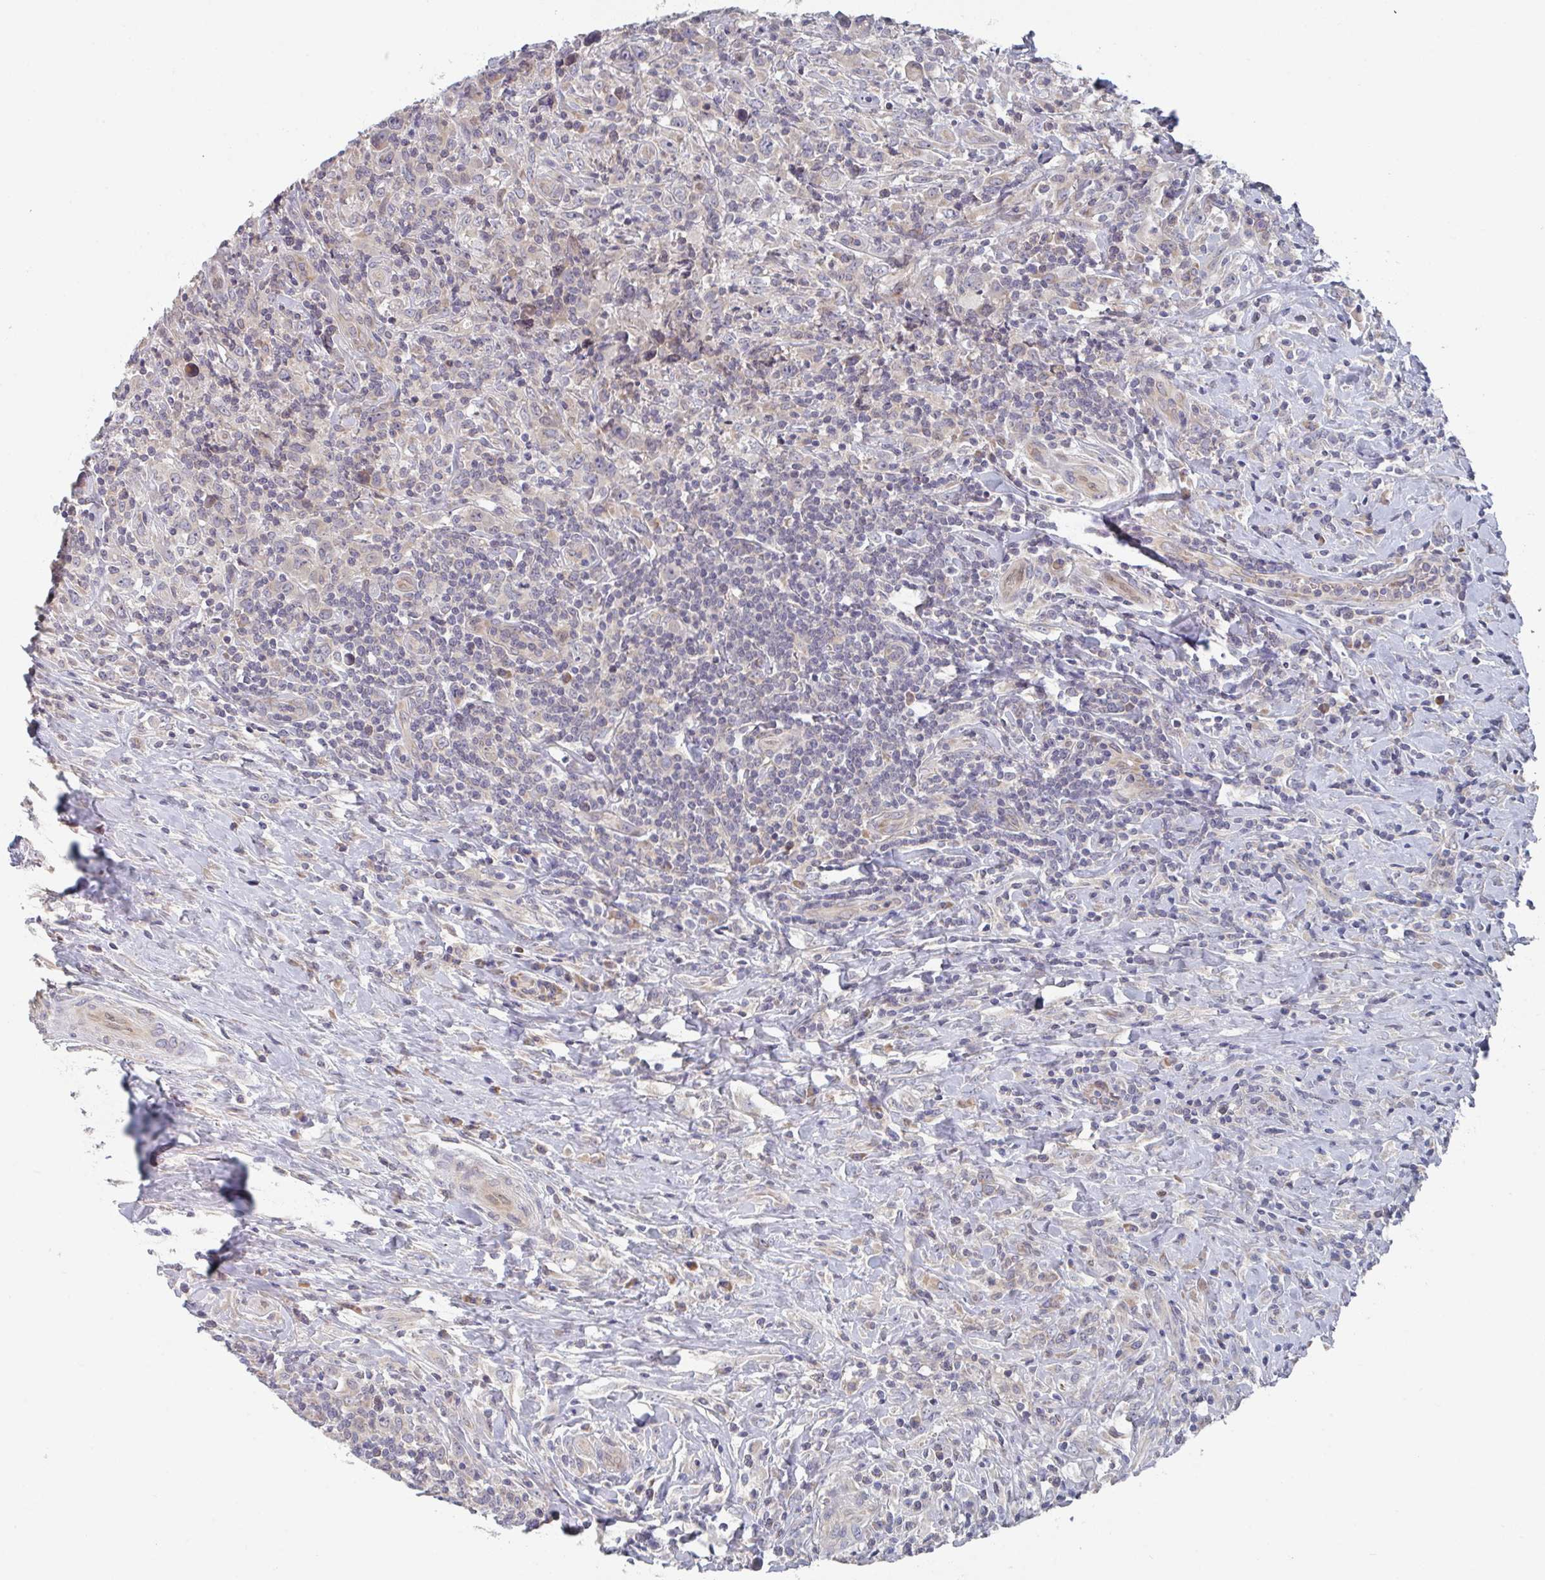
{"staining": {"intensity": "negative", "quantity": "none", "location": "none"}, "tissue": "lymphoma", "cell_type": "Tumor cells", "image_type": "cancer", "snomed": [{"axis": "morphology", "description": "Hodgkin's disease, NOS"}, {"axis": "topography", "description": "Lymph node"}], "caption": "Protein analysis of lymphoma shows no significant expression in tumor cells.", "gene": "ELOVL1", "patient": {"sex": "female", "age": 18}}